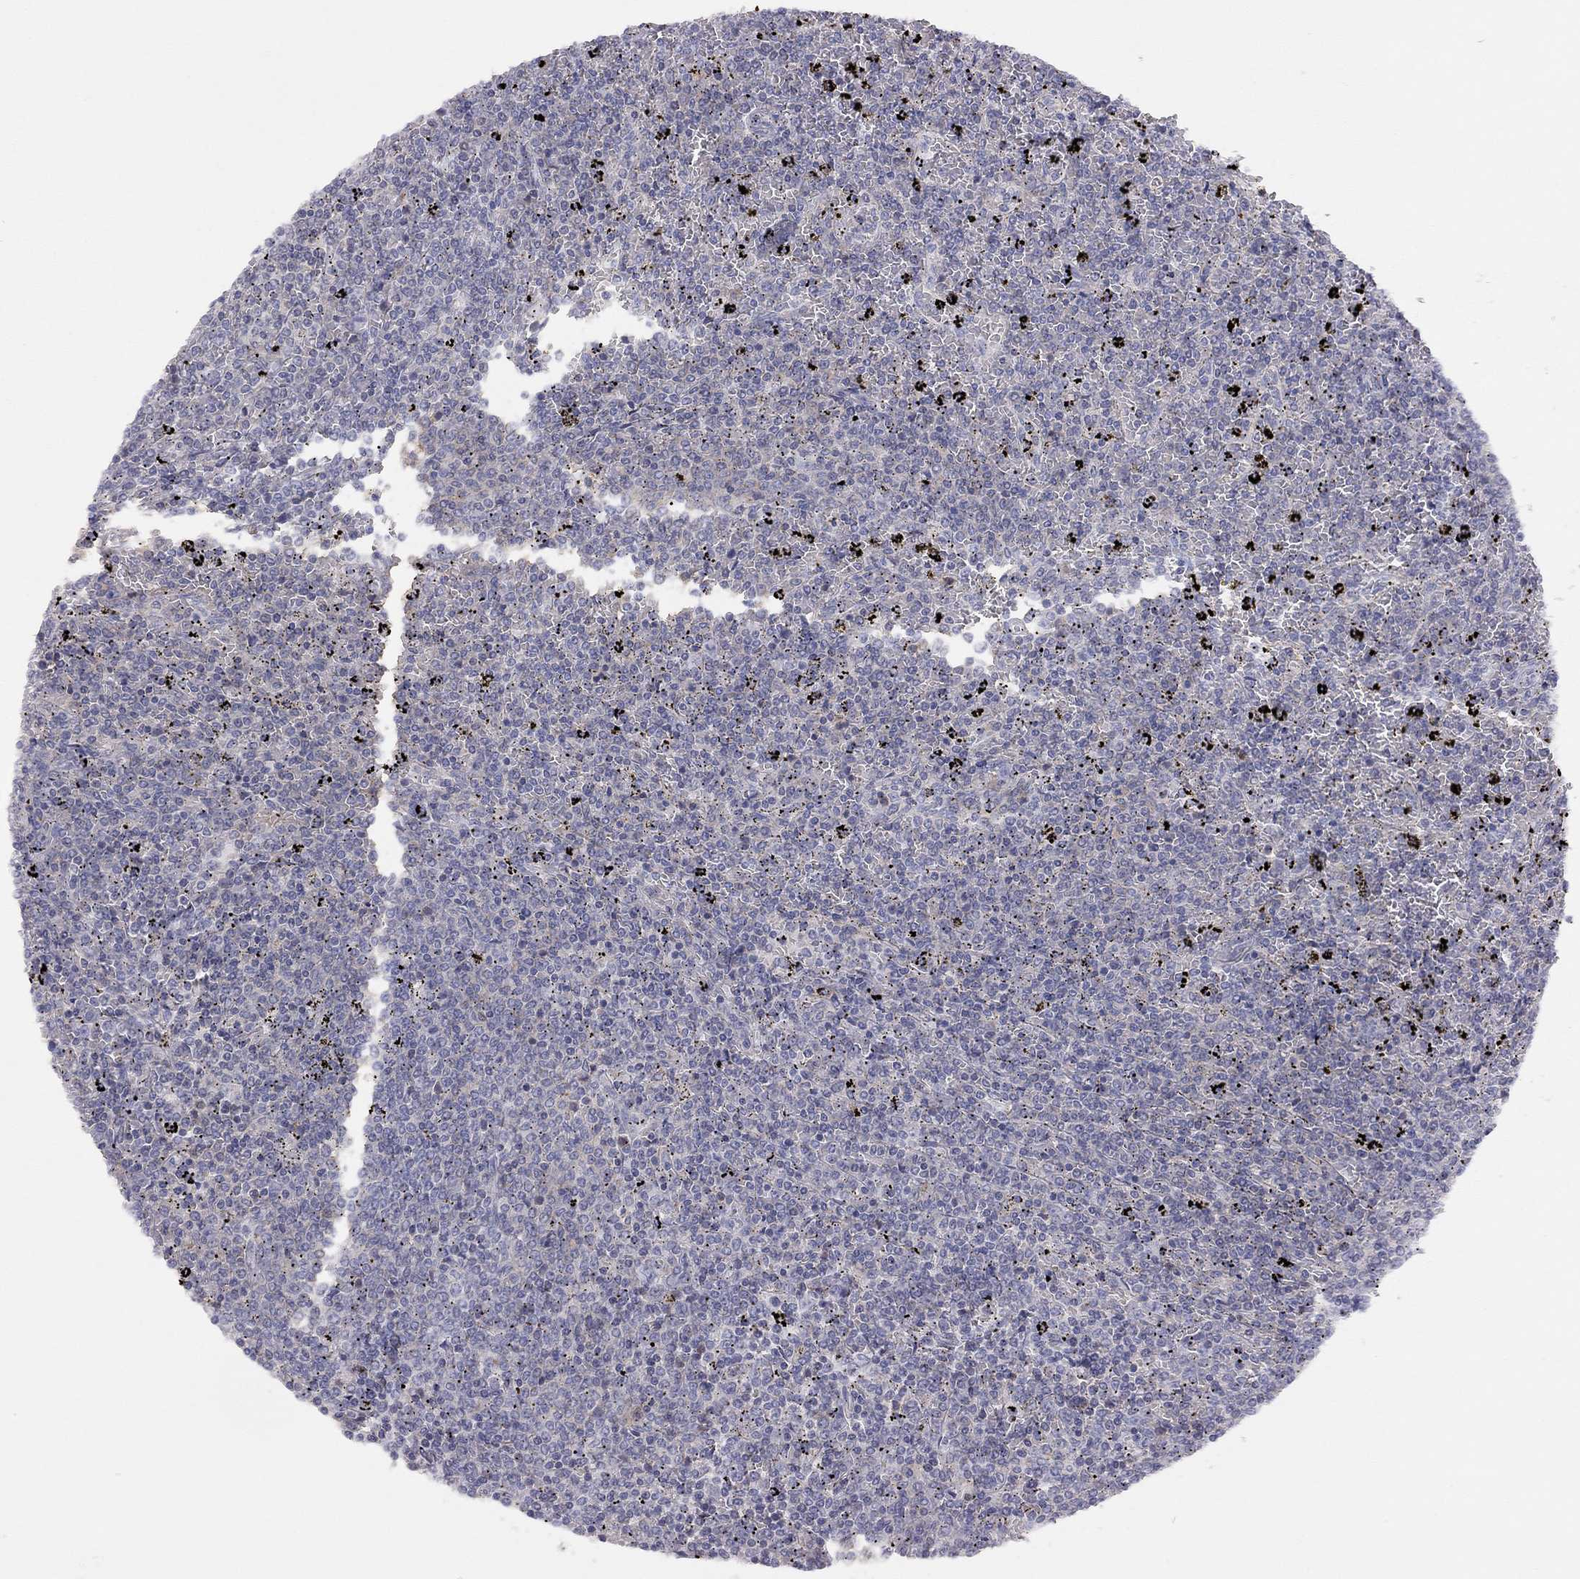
{"staining": {"intensity": "negative", "quantity": "none", "location": "none"}, "tissue": "lymphoma", "cell_type": "Tumor cells", "image_type": "cancer", "snomed": [{"axis": "morphology", "description": "Malignant lymphoma, non-Hodgkin's type, Low grade"}, {"axis": "topography", "description": "Spleen"}], "caption": "Tumor cells are negative for brown protein staining in lymphoma. (DAB (3,3'-diaminobenzidine) immunohistochemistry visualized using brightfield microscopy, high magnification).", "gene": "ADCYAP1", "patient": {"sex": "female", "age": 77}}